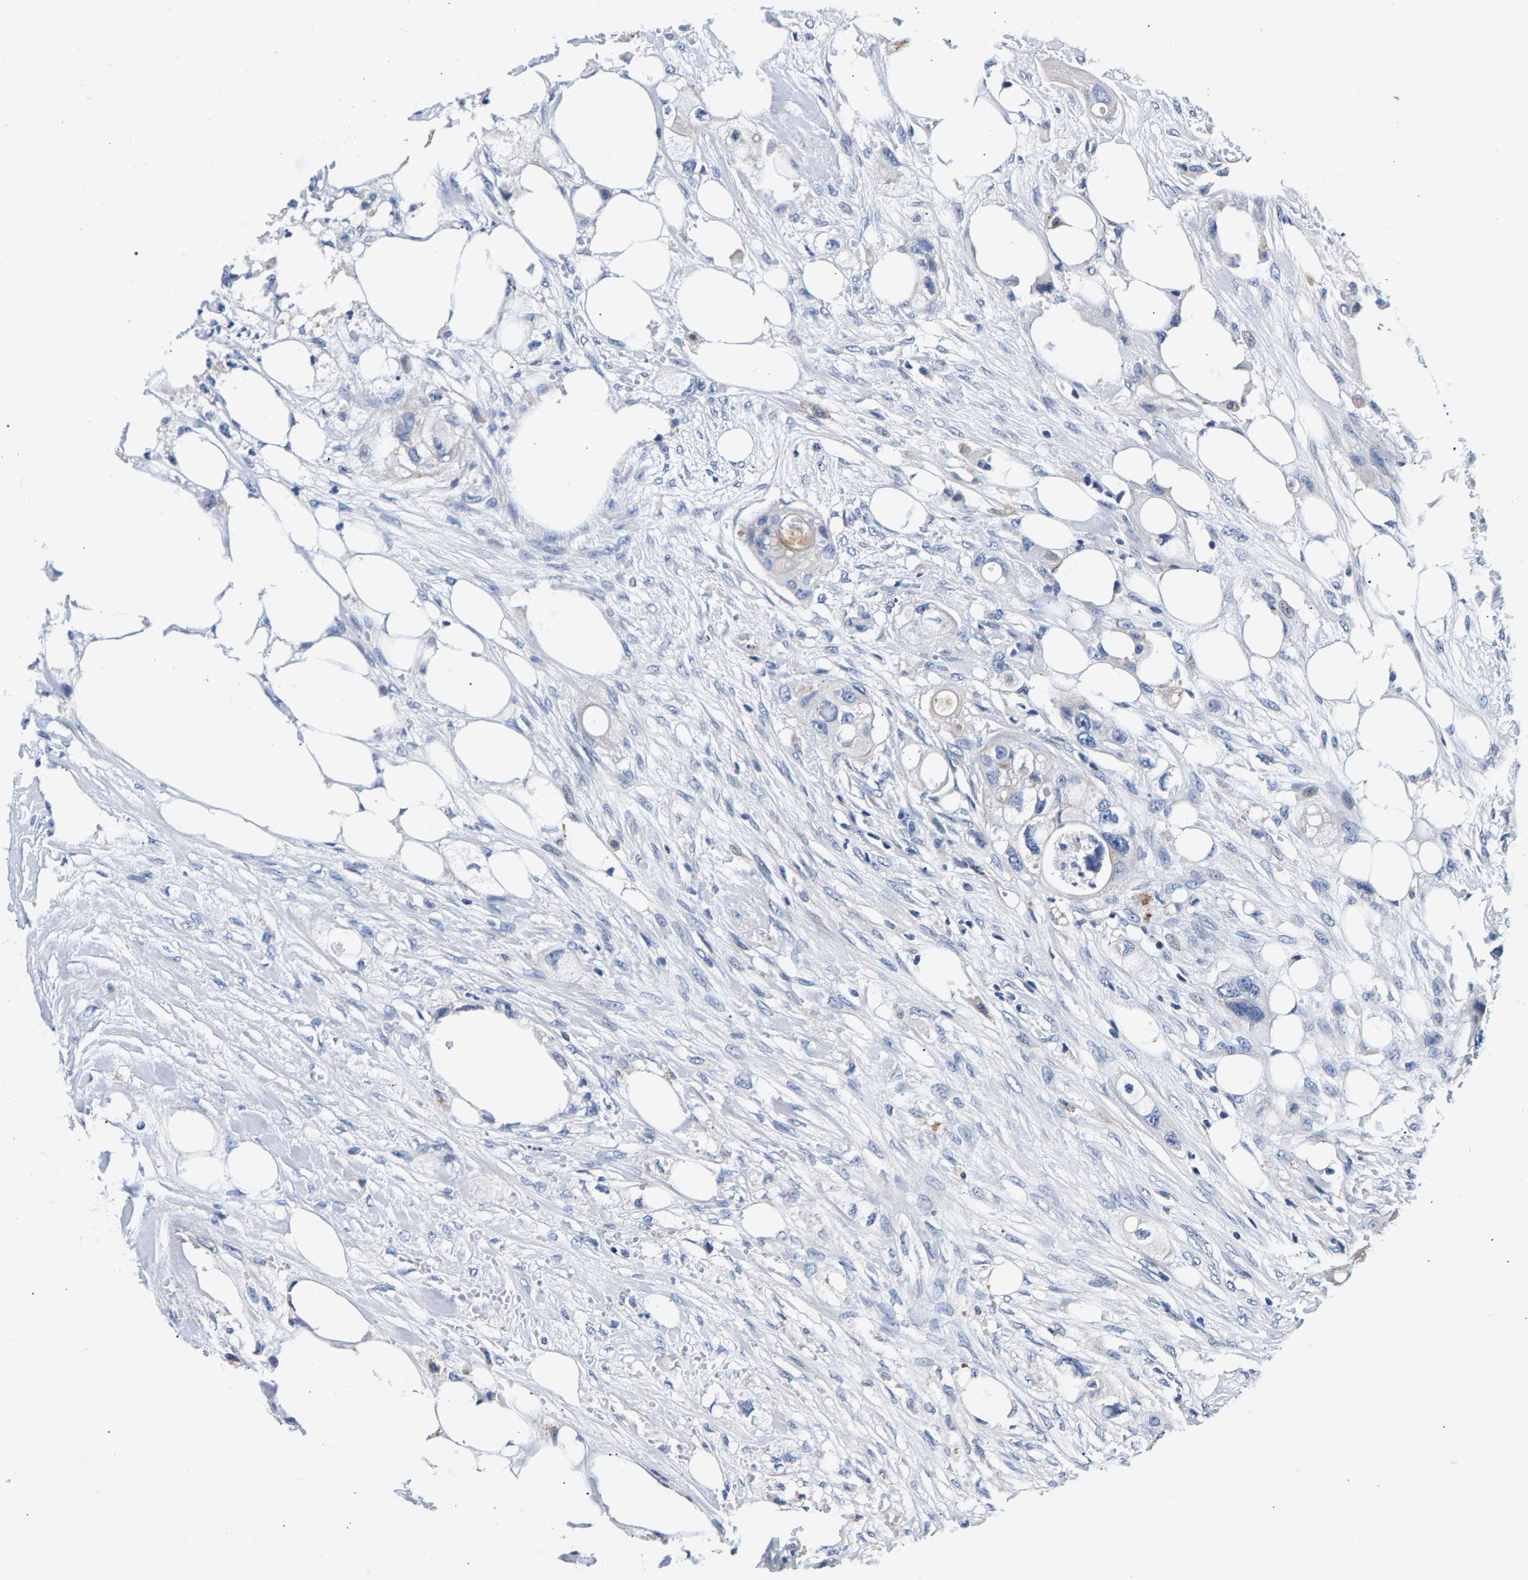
{"staining": {"intensity": "negative", "quantity": "none", "location": "none"}, "tissue": "colorectal cancer", "cell_type": "Tumor cells", "image_type": "cancer", "snomed": [{"axis": "morphology", "description": "Adenocarcinoma, NOS"}, {"axis": "topography", "description": "Colon"}], "caption": "The immunohistochemistry micrograph has no significant positivity in tumor cells of colorectal cancer (adenocarcinoma) tissue. (DAB (3,3'-diaminobenzidine) immunohistochemistry visualized using brightfield microscopy, high magnification).", "gene": "P2RY4", "patient": {"sex": "female", "age": 57}}